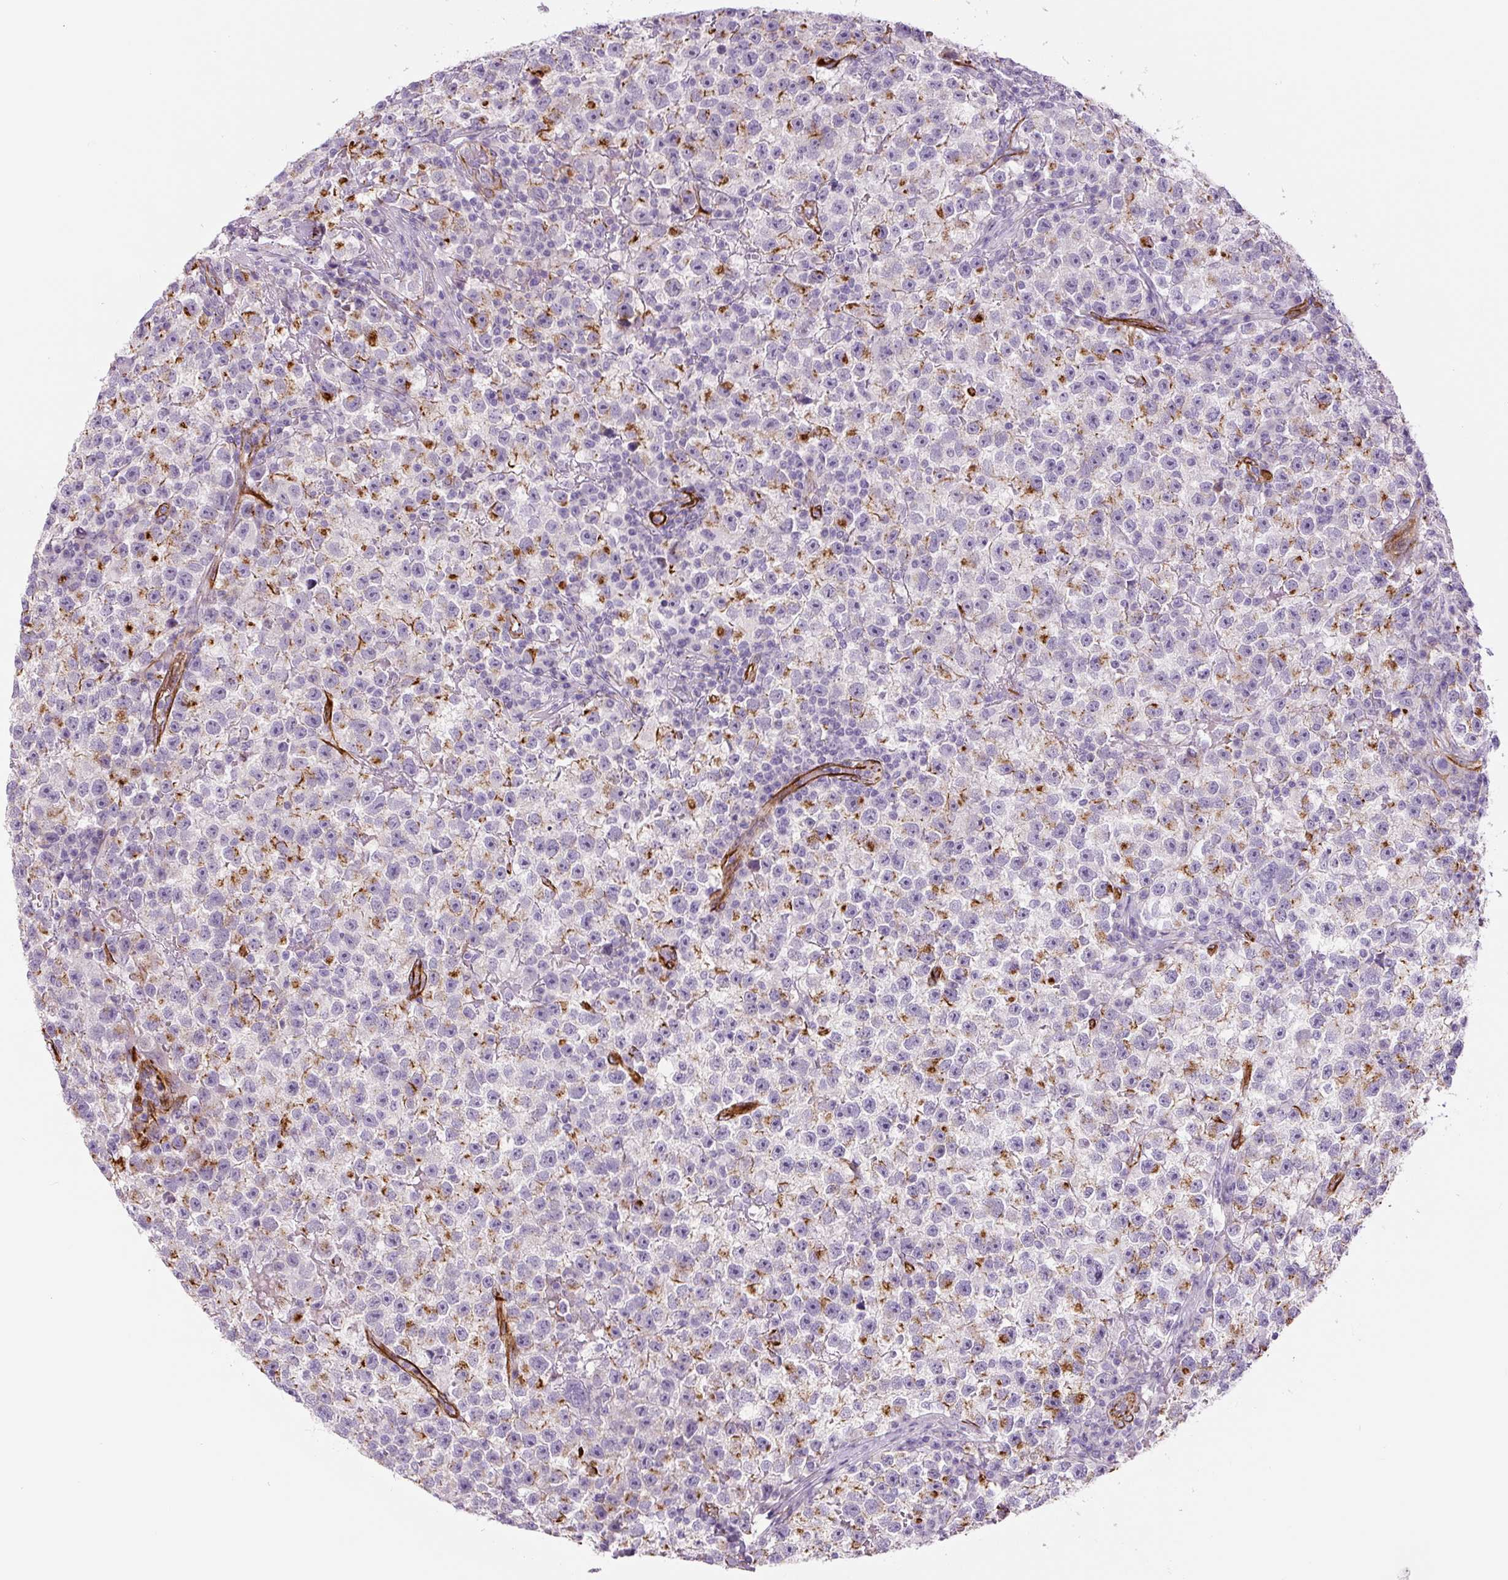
{"staining": {"intensity": "moderate", "quantity": "<25%", "location": "cytoplasmic/membranous"}, "tissue": "testis cancer", "cell_type": "Tumor cells", "image_type": "cancer", "snomed": [{"axis": "morphology", "description": "Seminoma, NOS"}, {"axis": "topography", "description": "Testis"}], "caption": "This micrograph demonstrates immunohistochemistry staining of testis cancer (seminoma), with low moderate cytoplasmic/membranous positivity in approximately <25% of tumor cells.", "gene": "NES", "patient": {"sex": "male", "age": 22}}